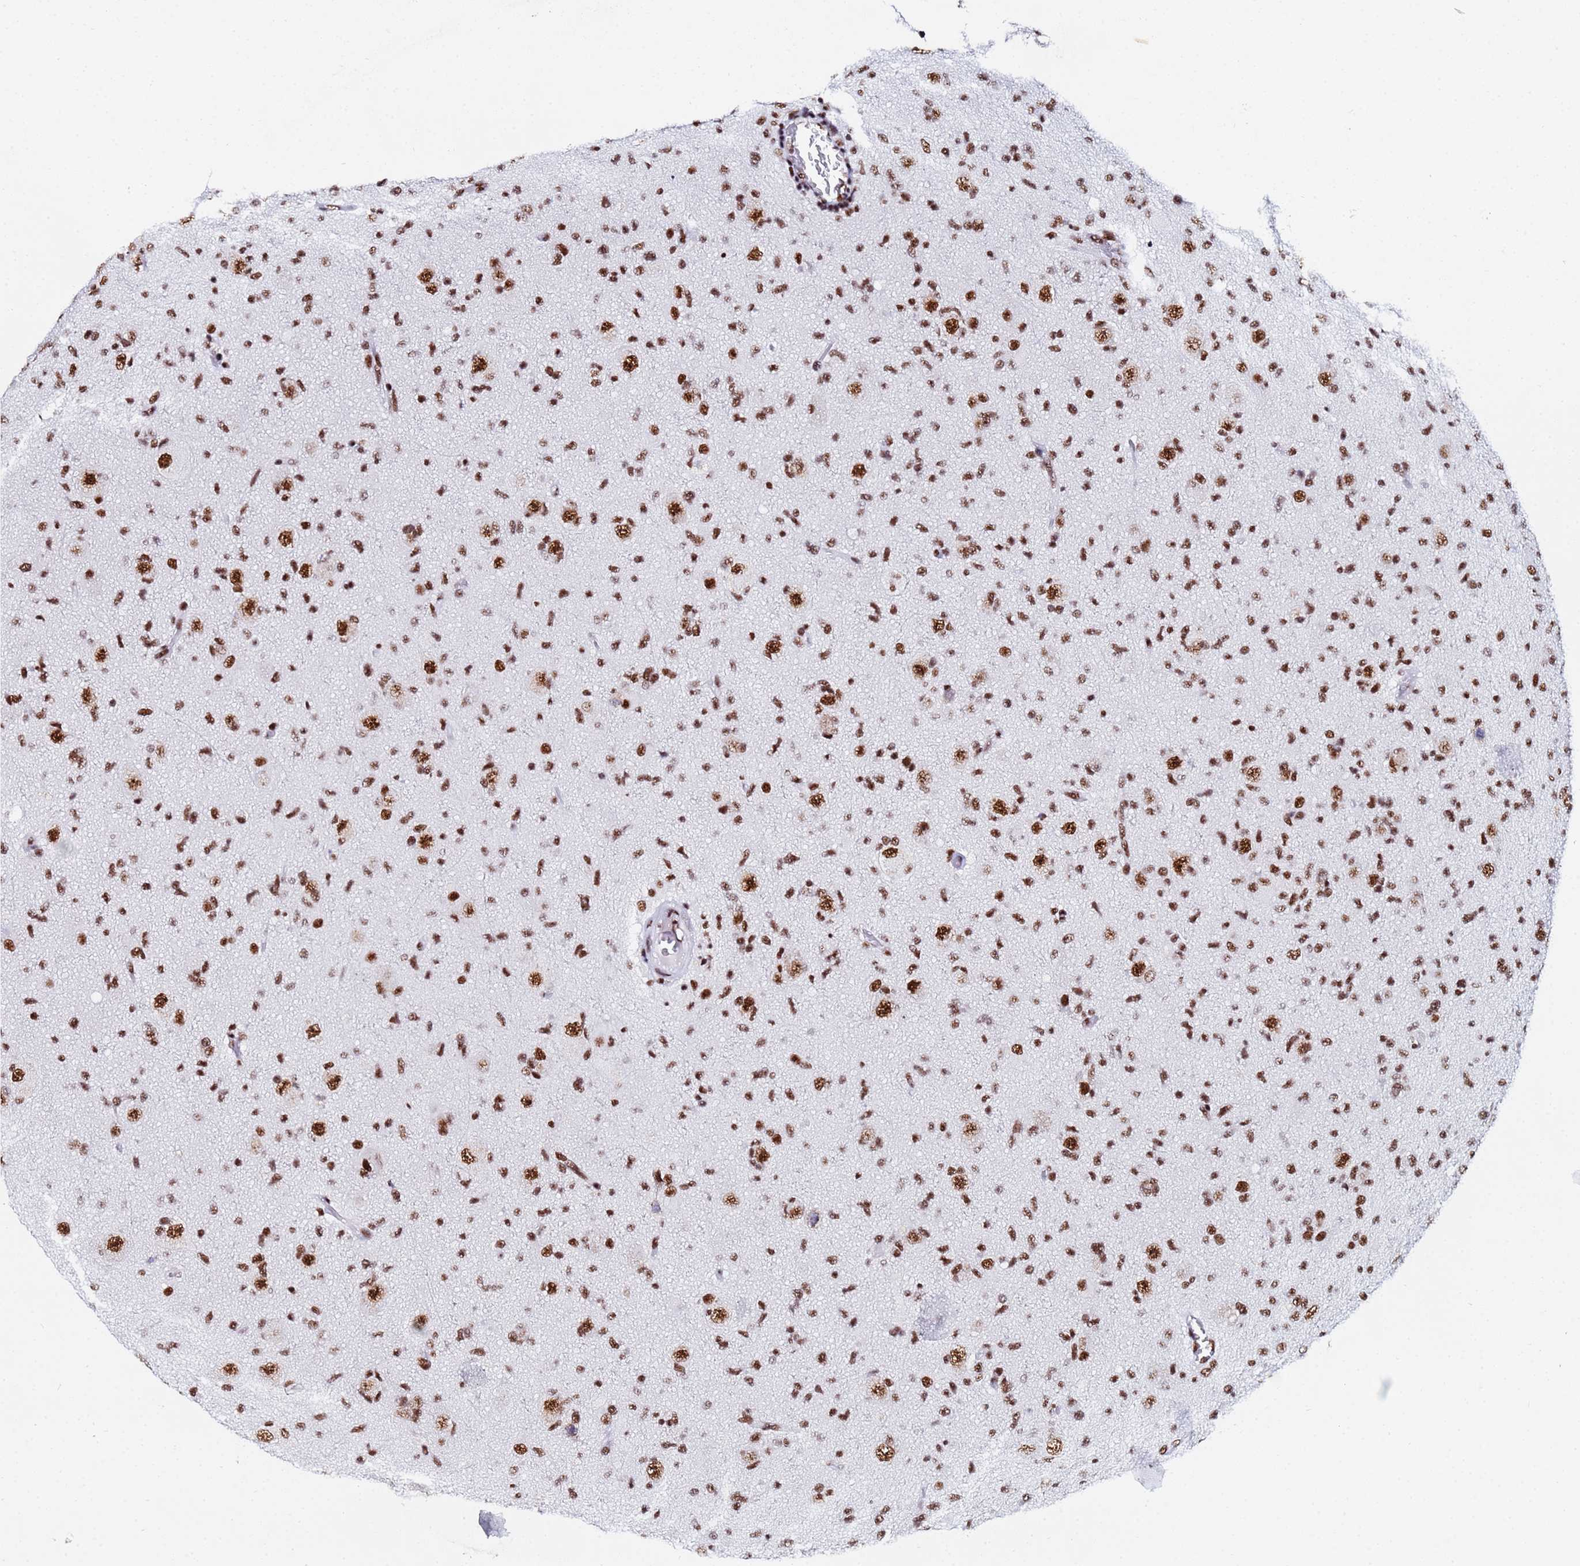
{"staining": {"intensity": "strong", "quantity": ">75%", "location": "nuclear"}, "tissue": "glioma", "cell_type": "Tumor cells", "image_type": "cancer", "snomed": [{"axis": "morphology", "description": "Glioma, malignant, High grade"}, {"axis": "topography", "description": "Brain"}], "caption": "DAB (3,3'-diaminobenzidine) immunohistochemical staining of human glioma exhibits strong nuclear protein positivity in approximately >75% of tumor cells.", "gene": "SNRPA1", "patient": {"sex": "female", "age": 57}}